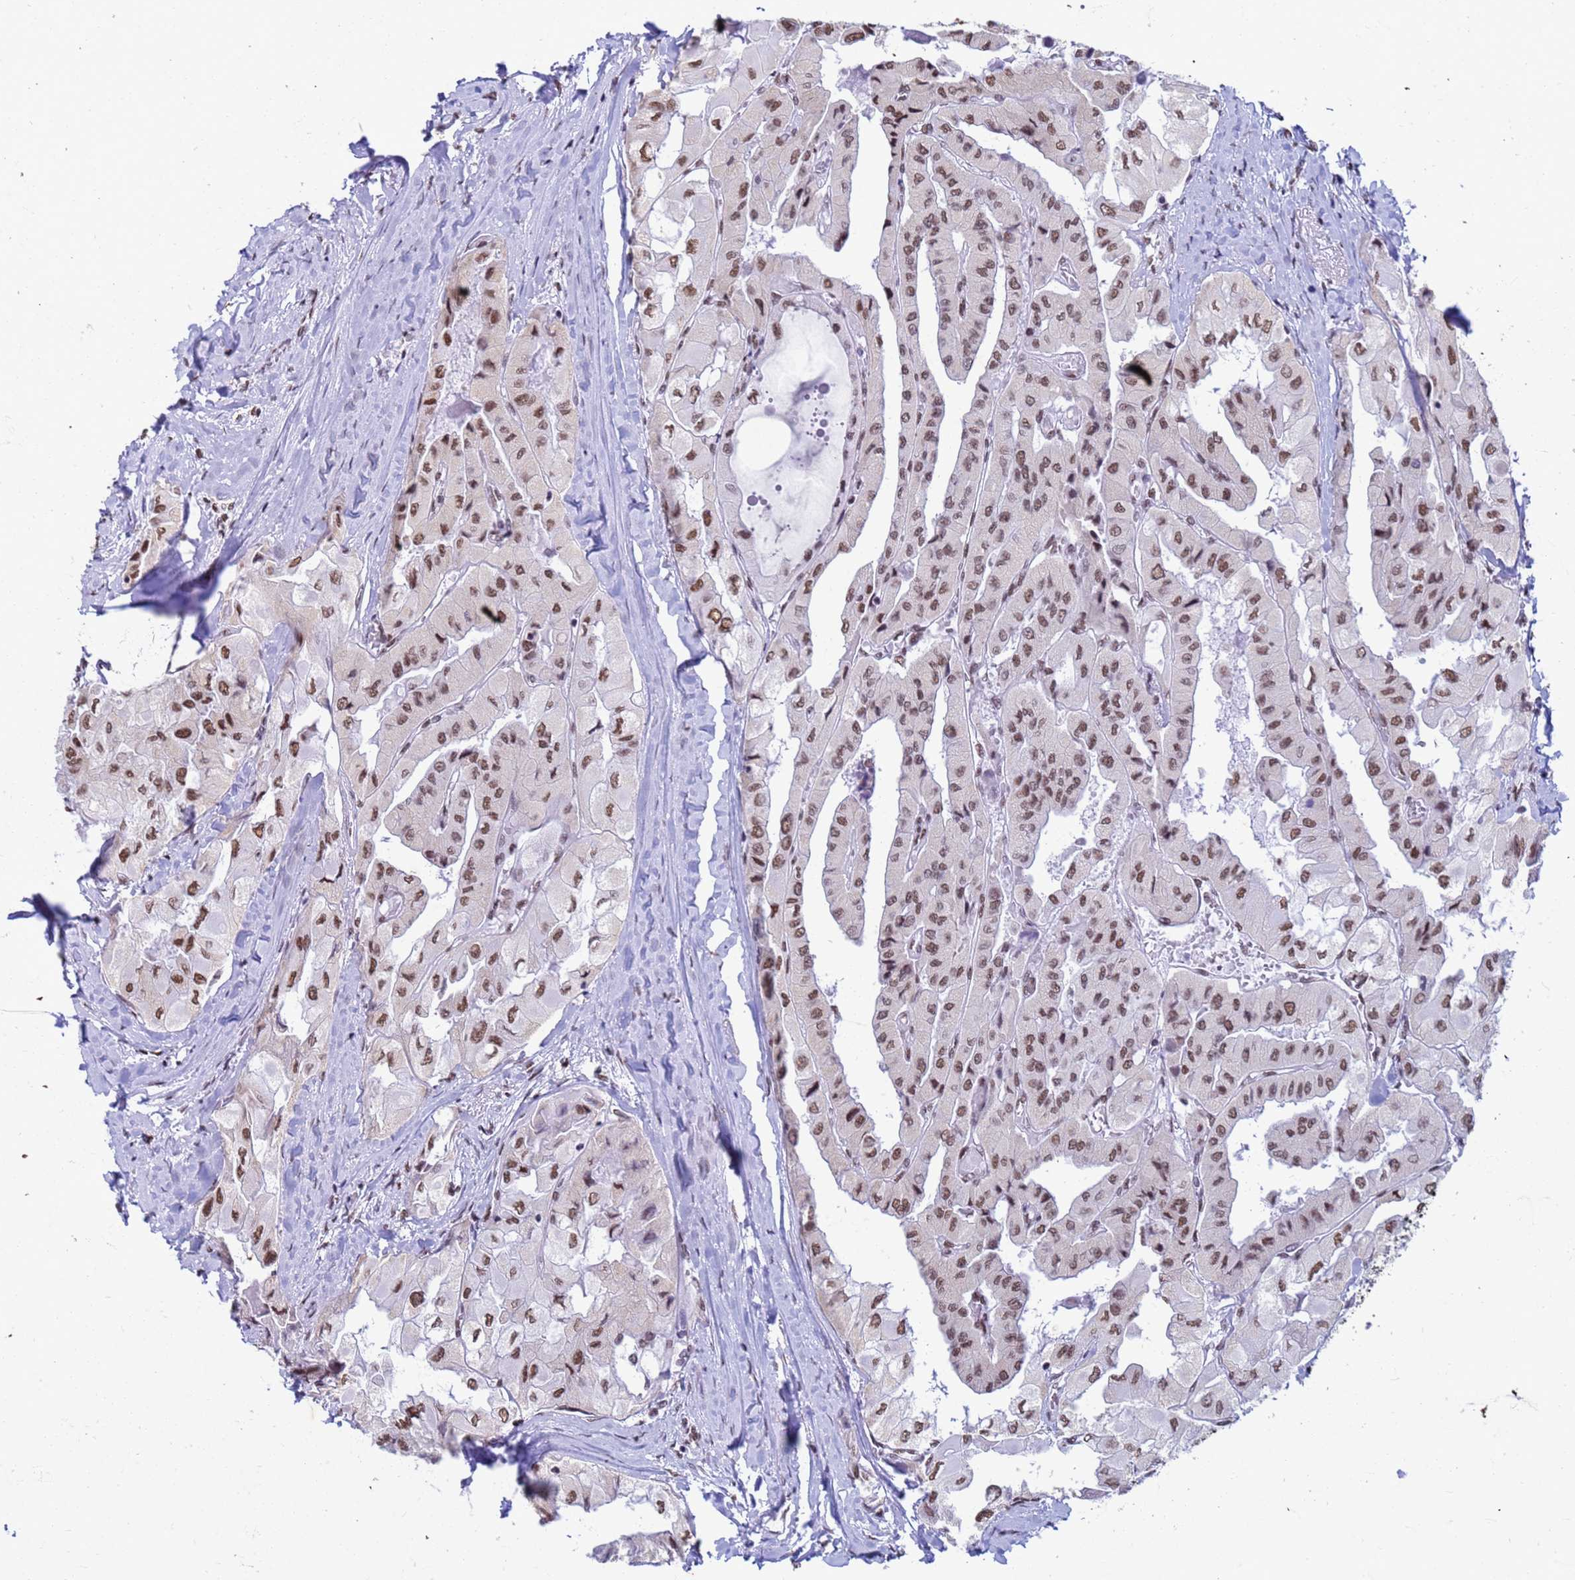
{"staining": {"intensity": "moderate", "quantity": ">75%", "location": "nuclear"}, "tissue": "thyroid cancer", "cell_type": "Tumor cells", "image_type": "cancer", "snomed": [{"axis": "morphology", "description": "Normal tissue, NOS"}, {"axis": "morphology", "description": "Papillary adenocarcinoma, NOS"}, {"axis": "topography", "description": "Thyroid gland"}], "caption": "An immunohistochemistry (IHC) histopathology image of neoplastic tissue is shown. Protein staining in brown highlights moderate nuclear positivity in papillary adenocarcinoma (thyroid) within tumor cells.", "gene": "FAM170B", "patient": {"sex": "female", "age": 59}}